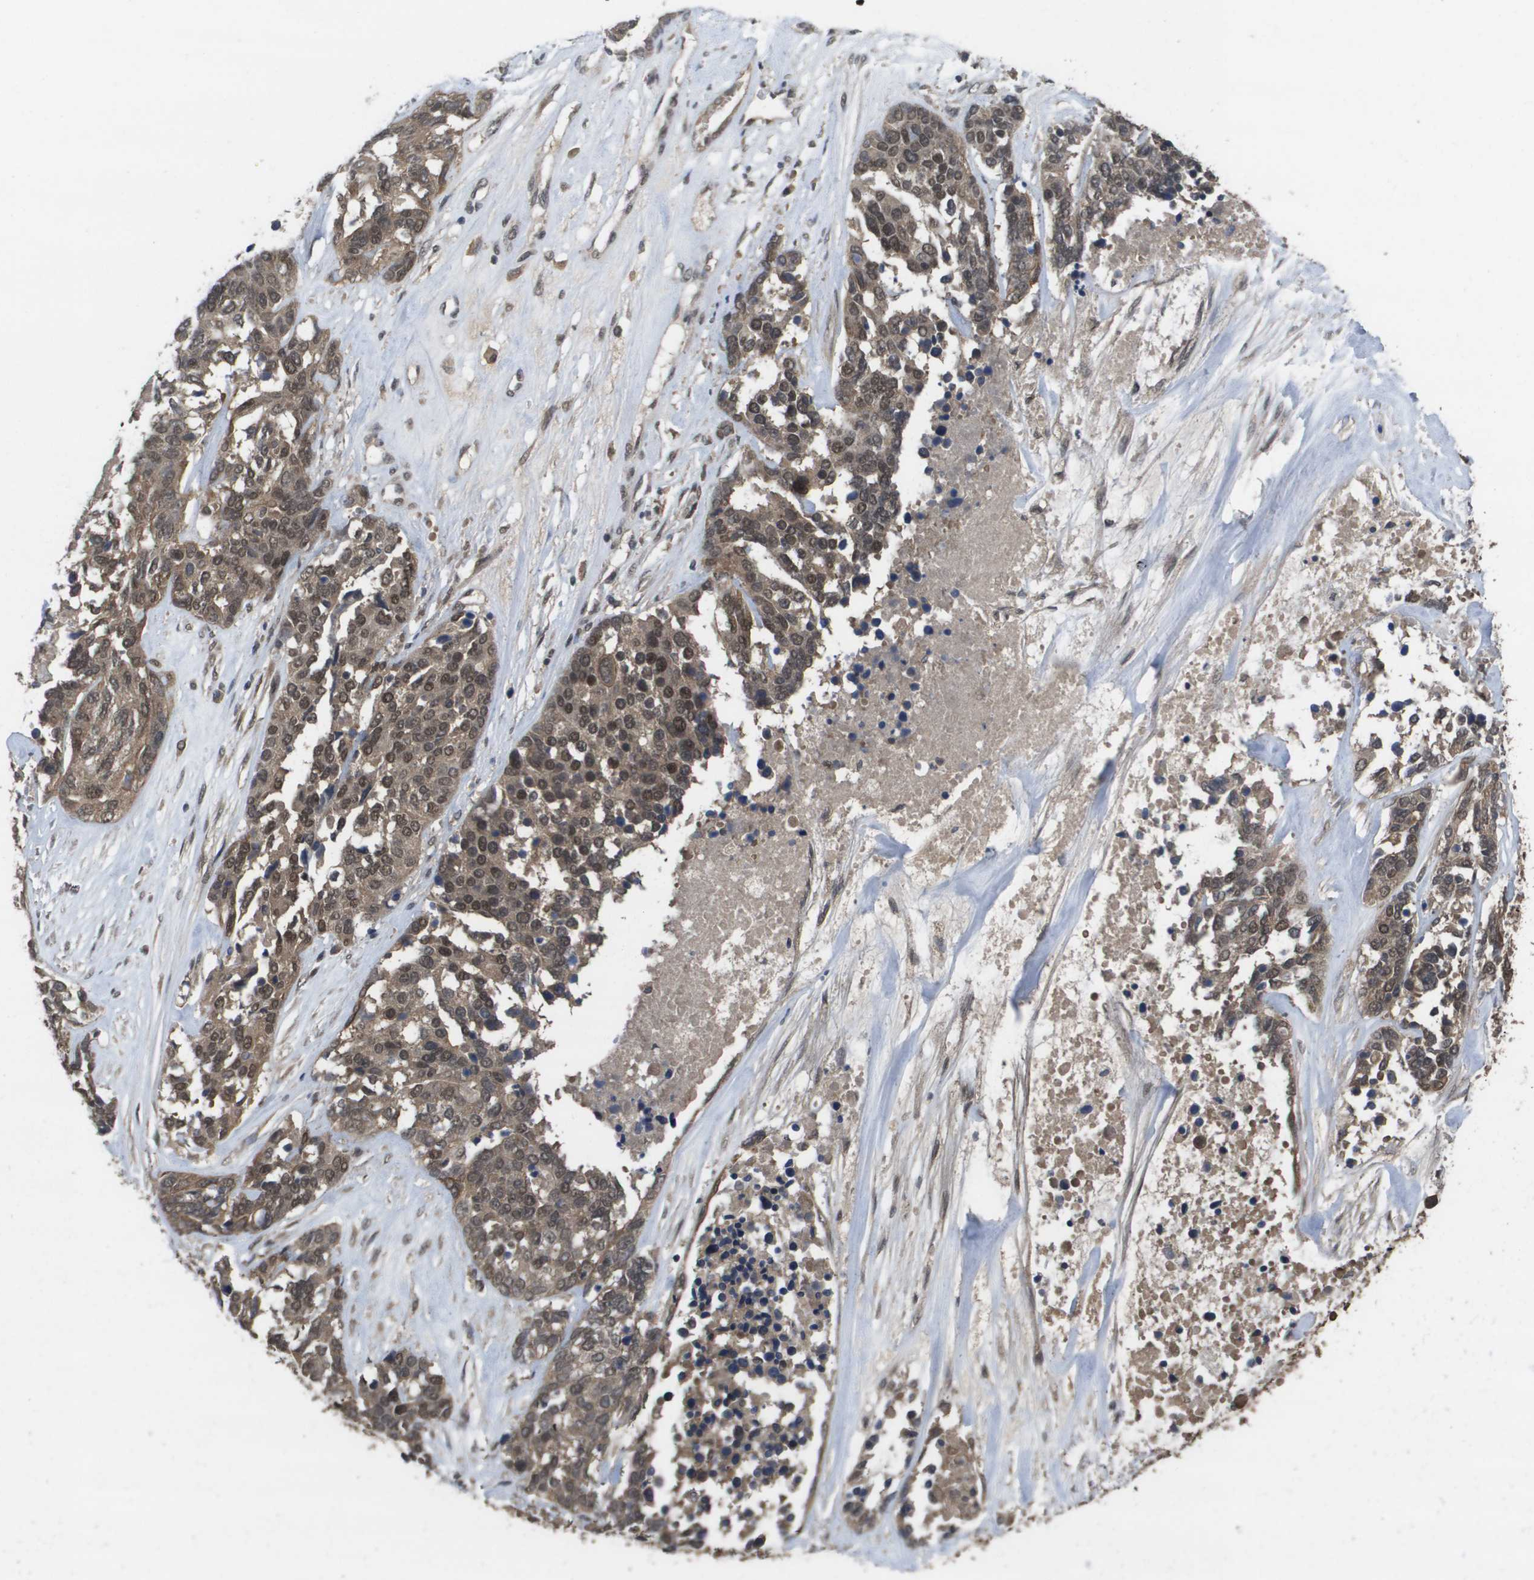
{"staining": {"intensity": "moderate", "quantity": ">75%", "location": "cytoplasmic/membranous,nuclear"}, "tissue": "ovarian cancer", "cell_type": "Tumor cells", "image_type": "cancer", "snomed": [{"axis": "morphology", "description": "Cystadenocarcinoma, serous, NOS"}, {"axis": "topography", "description": "Ovary"}], "caption": "This photomicrograph exhibits IHC staining of serous cystadenocarcinoma (ovarian), with medium moderate cytoplasmic/membranous and nuclear staining in approximately >75% of tumor cells.", "gene": "AMBRA1", "patient": {"sex": "female", "age": 44}}